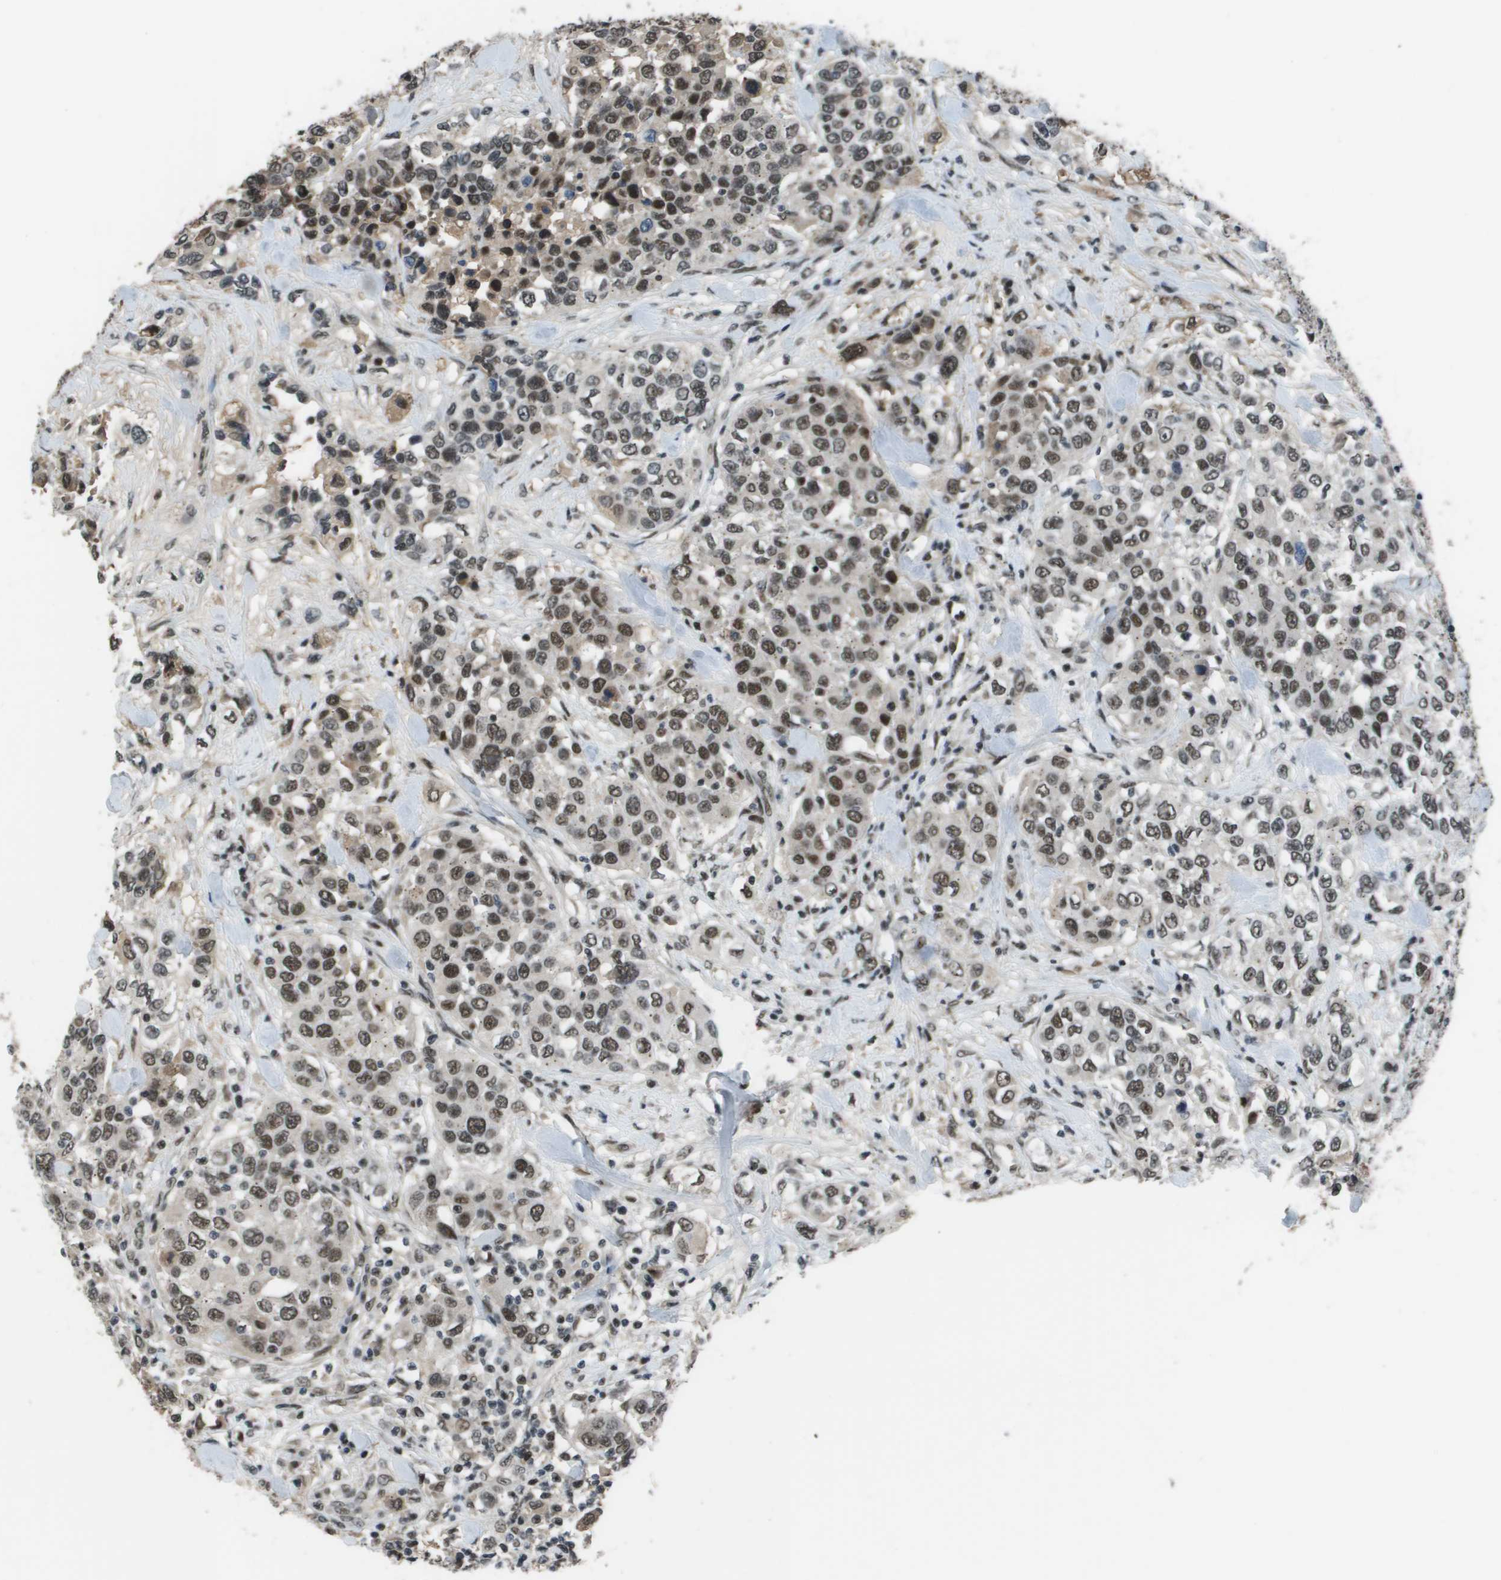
{"staining": {"intensity": "moderate", "quantity": ">75%", "location": "nuclear"}, "tissue": "urothelial cancer", "cell_type": "Tumor cells", "image_type": "cancer", "snomed": [{"axis": "morphology", "description": "Urothelial carcinoma, High grade"}, {"axis": "topography", "description": "Urinary bladder"}], "caption": "The histopathology image reveals staining of high-grade urothelial carcinoma, revealing moderate nuclear protein positivity (brown color) within tumor cells.", "gene": "THRAP3", "patient": {"sex": "female", "age": 80}}